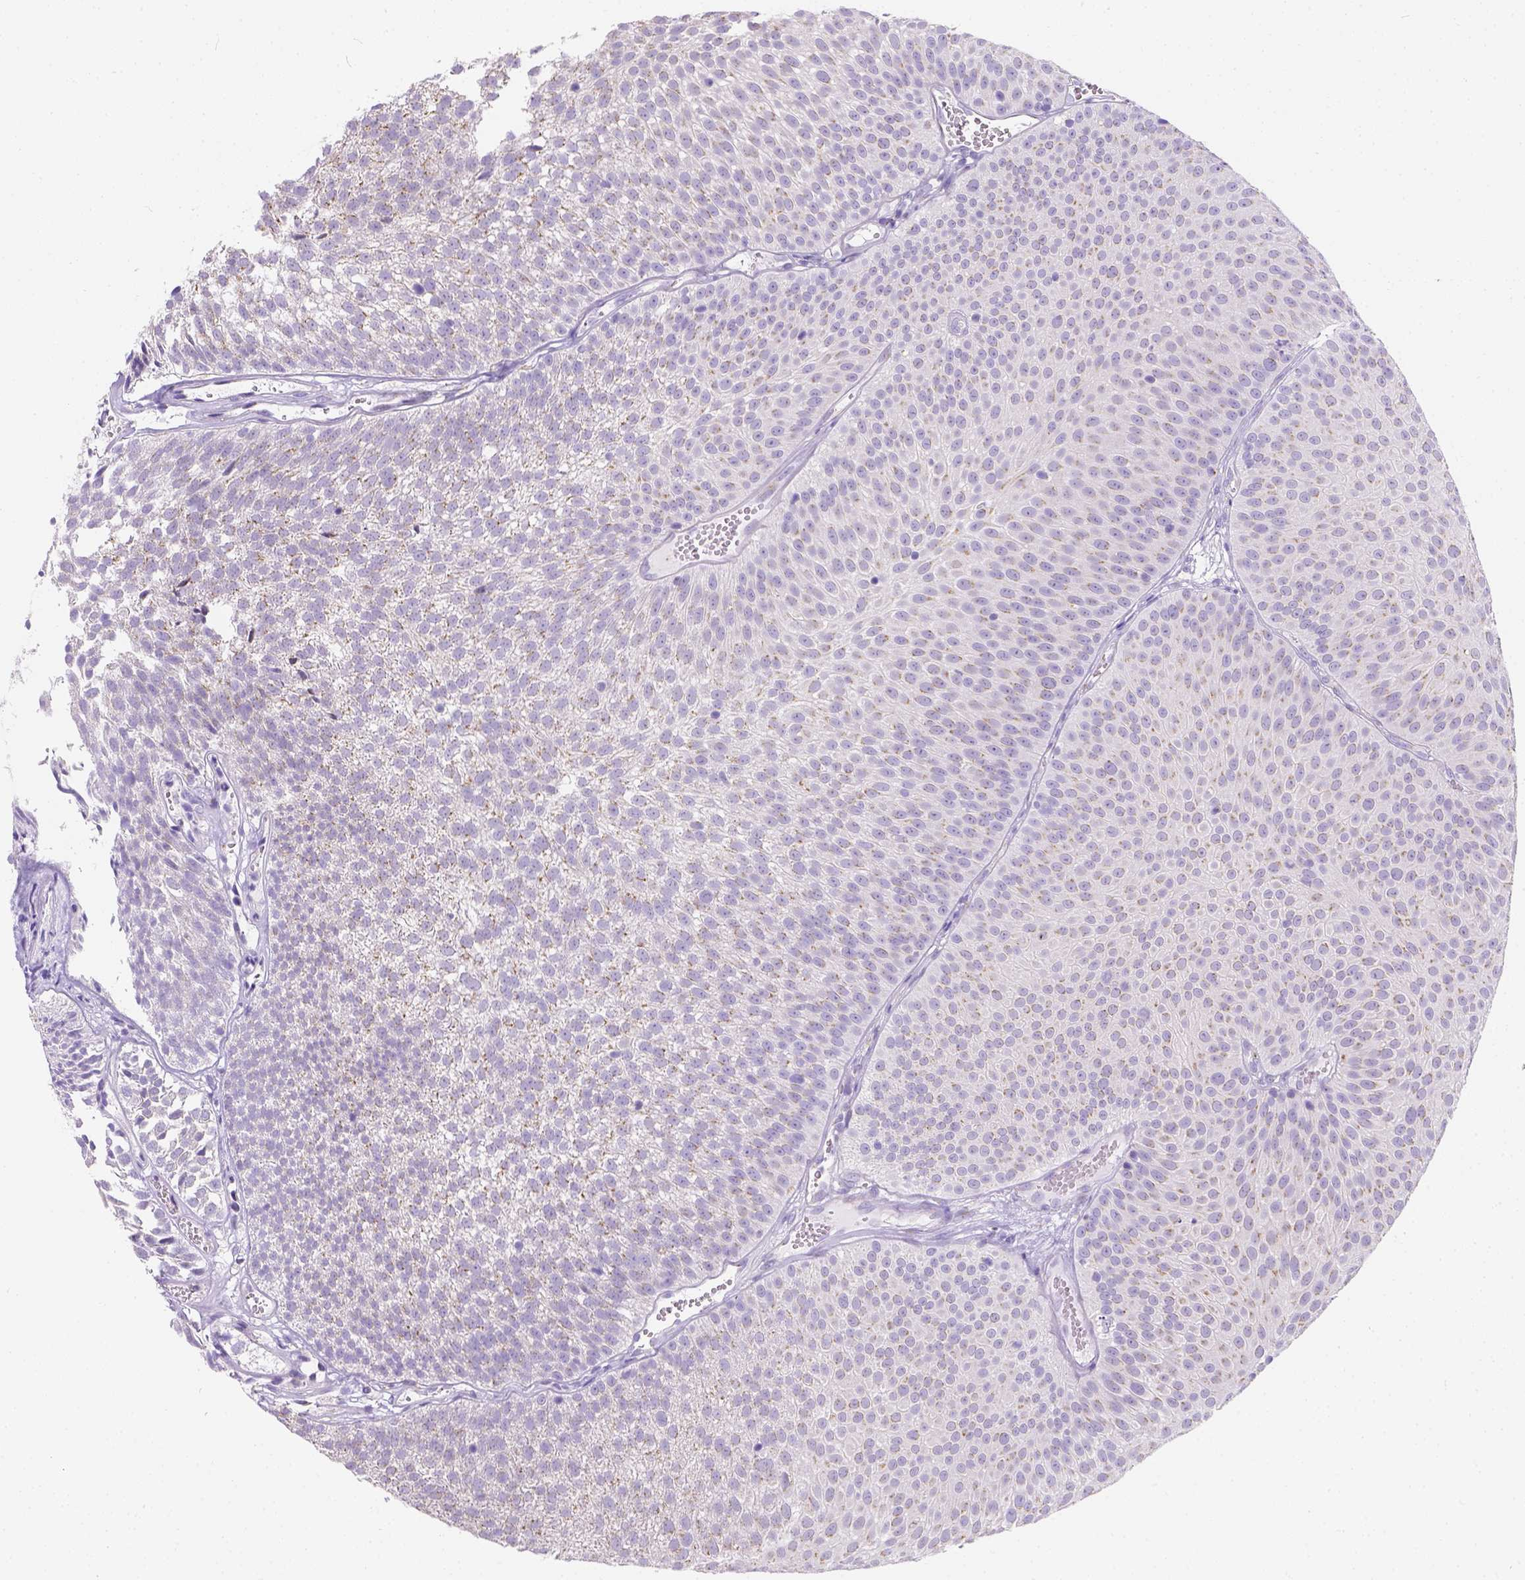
{"staining": {"intensity": "moderate", "quantity": ">75%", "location": "cytoplasmic/membranous"}, "tissue": "urothelial cancer", "cell_type": "Tumor cells", "image_type": "cancer", "snomed": [{"axis": "morphology", "description": "Urothelial carcinoma, Low grade"}, {"axis": "topography", "description": "Urinary bladder"}], "caption": "Tumor cells demonstrate moderate cytoplasmic/membranous positivity in approximately >75% of cells in urothelial carcinoma (low-grade).", "gene": "PHF7", "patient": {"sex": "male", "age": 52}}